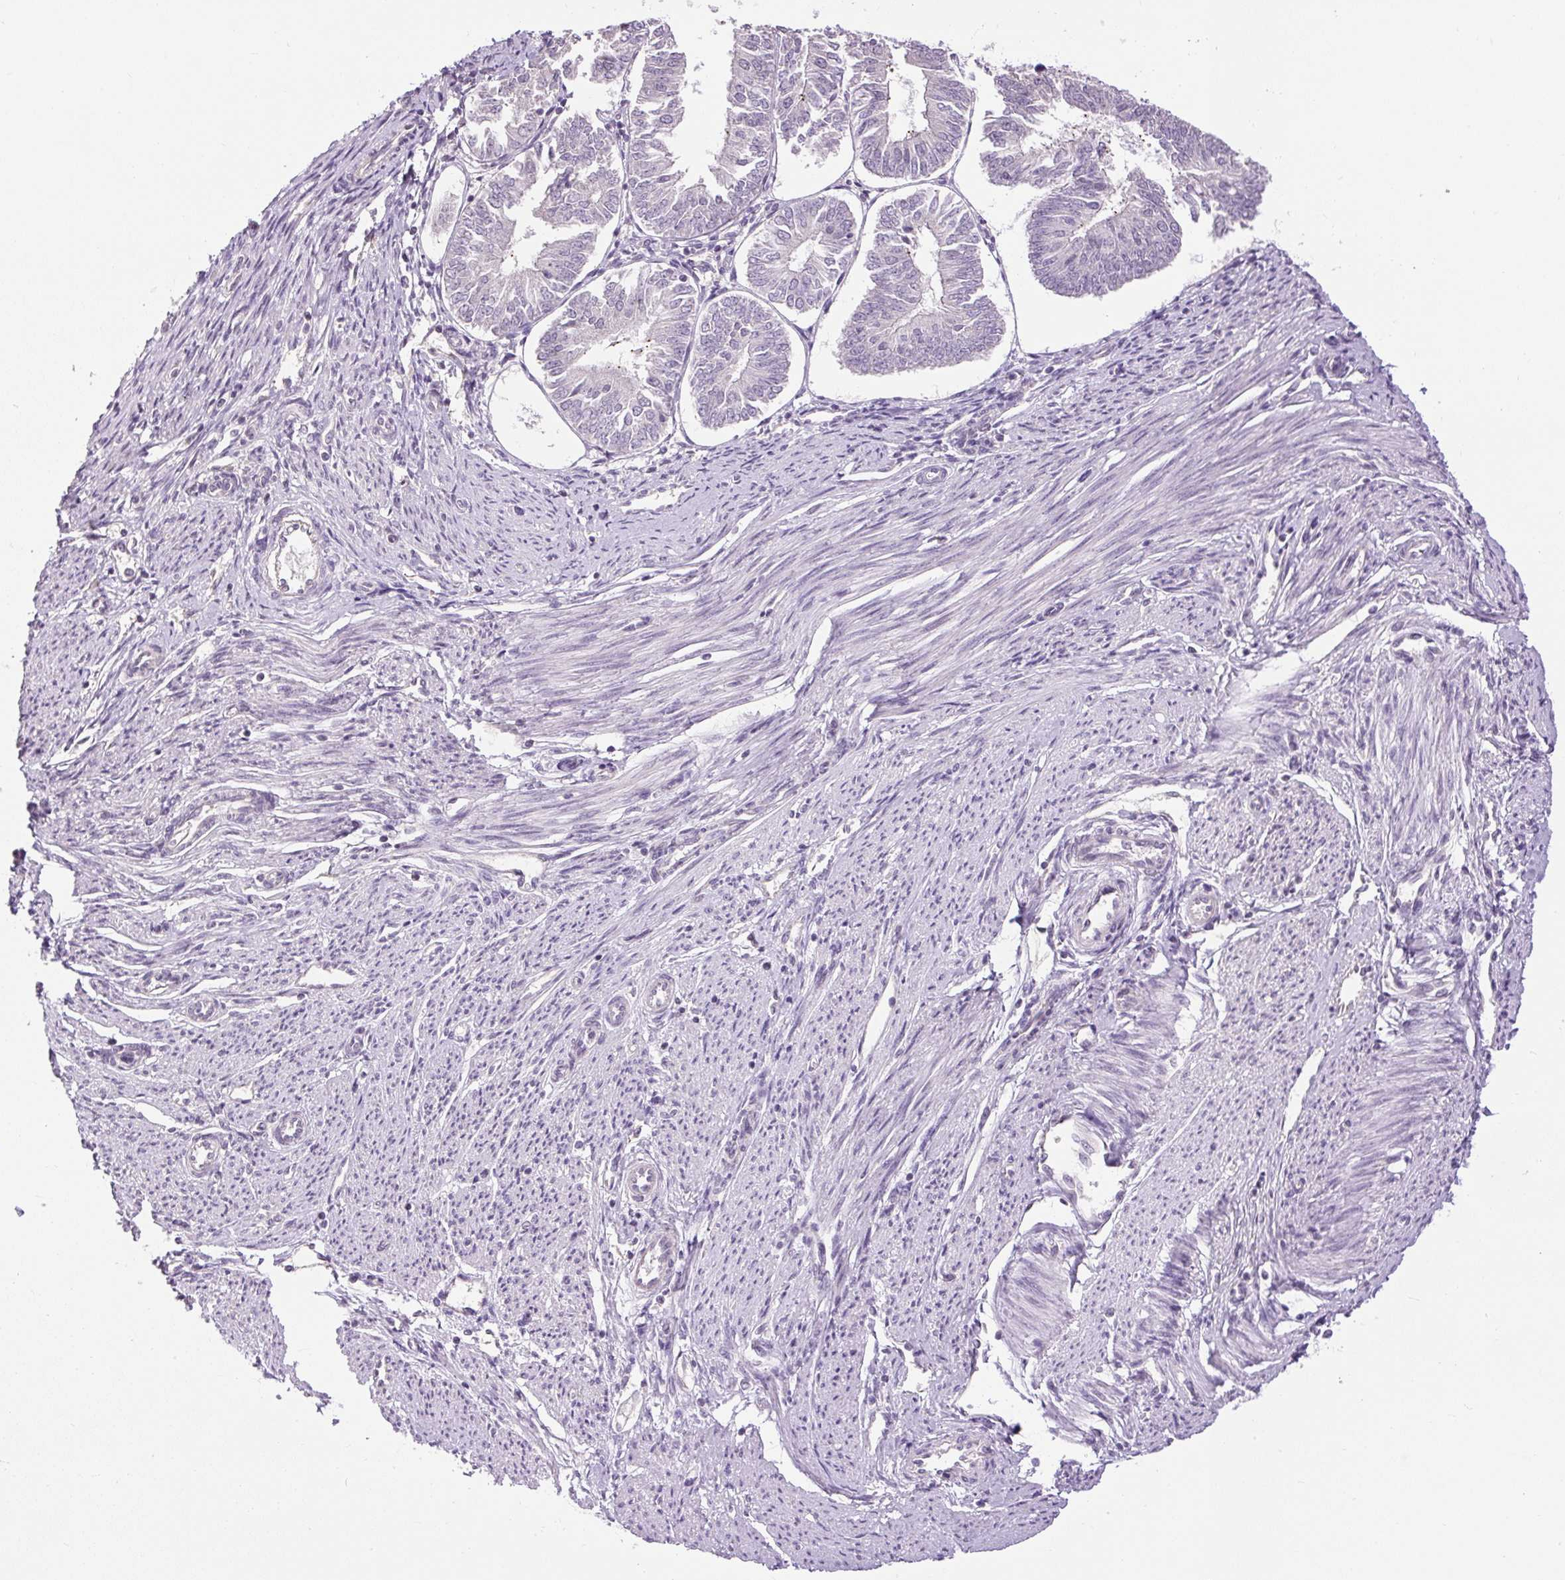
{"staining": {"intensity": "negative", "quantity": "none", "location": "none"}, "tissue": "endometrial cancer", "cell_type": "Tumor cells", "image_type": "cancer", "snomed": [{"axis": "morphology", "description": "Adenocarcinoma, NOS"}, {"axis": "topography", "description": "Endometrium"}], "caption": "Immunohistochemical staining of endometrial cancer (adenocarcinoma) shows no significant positivity in tumor cells. Brightfield microscopy of immunohistochemistry stained with DAB (brown) and hematoxylin (blue), captured at high magnification.", "gene": "RACGAP1", "patient": {"sex": "female", "age": 58}}